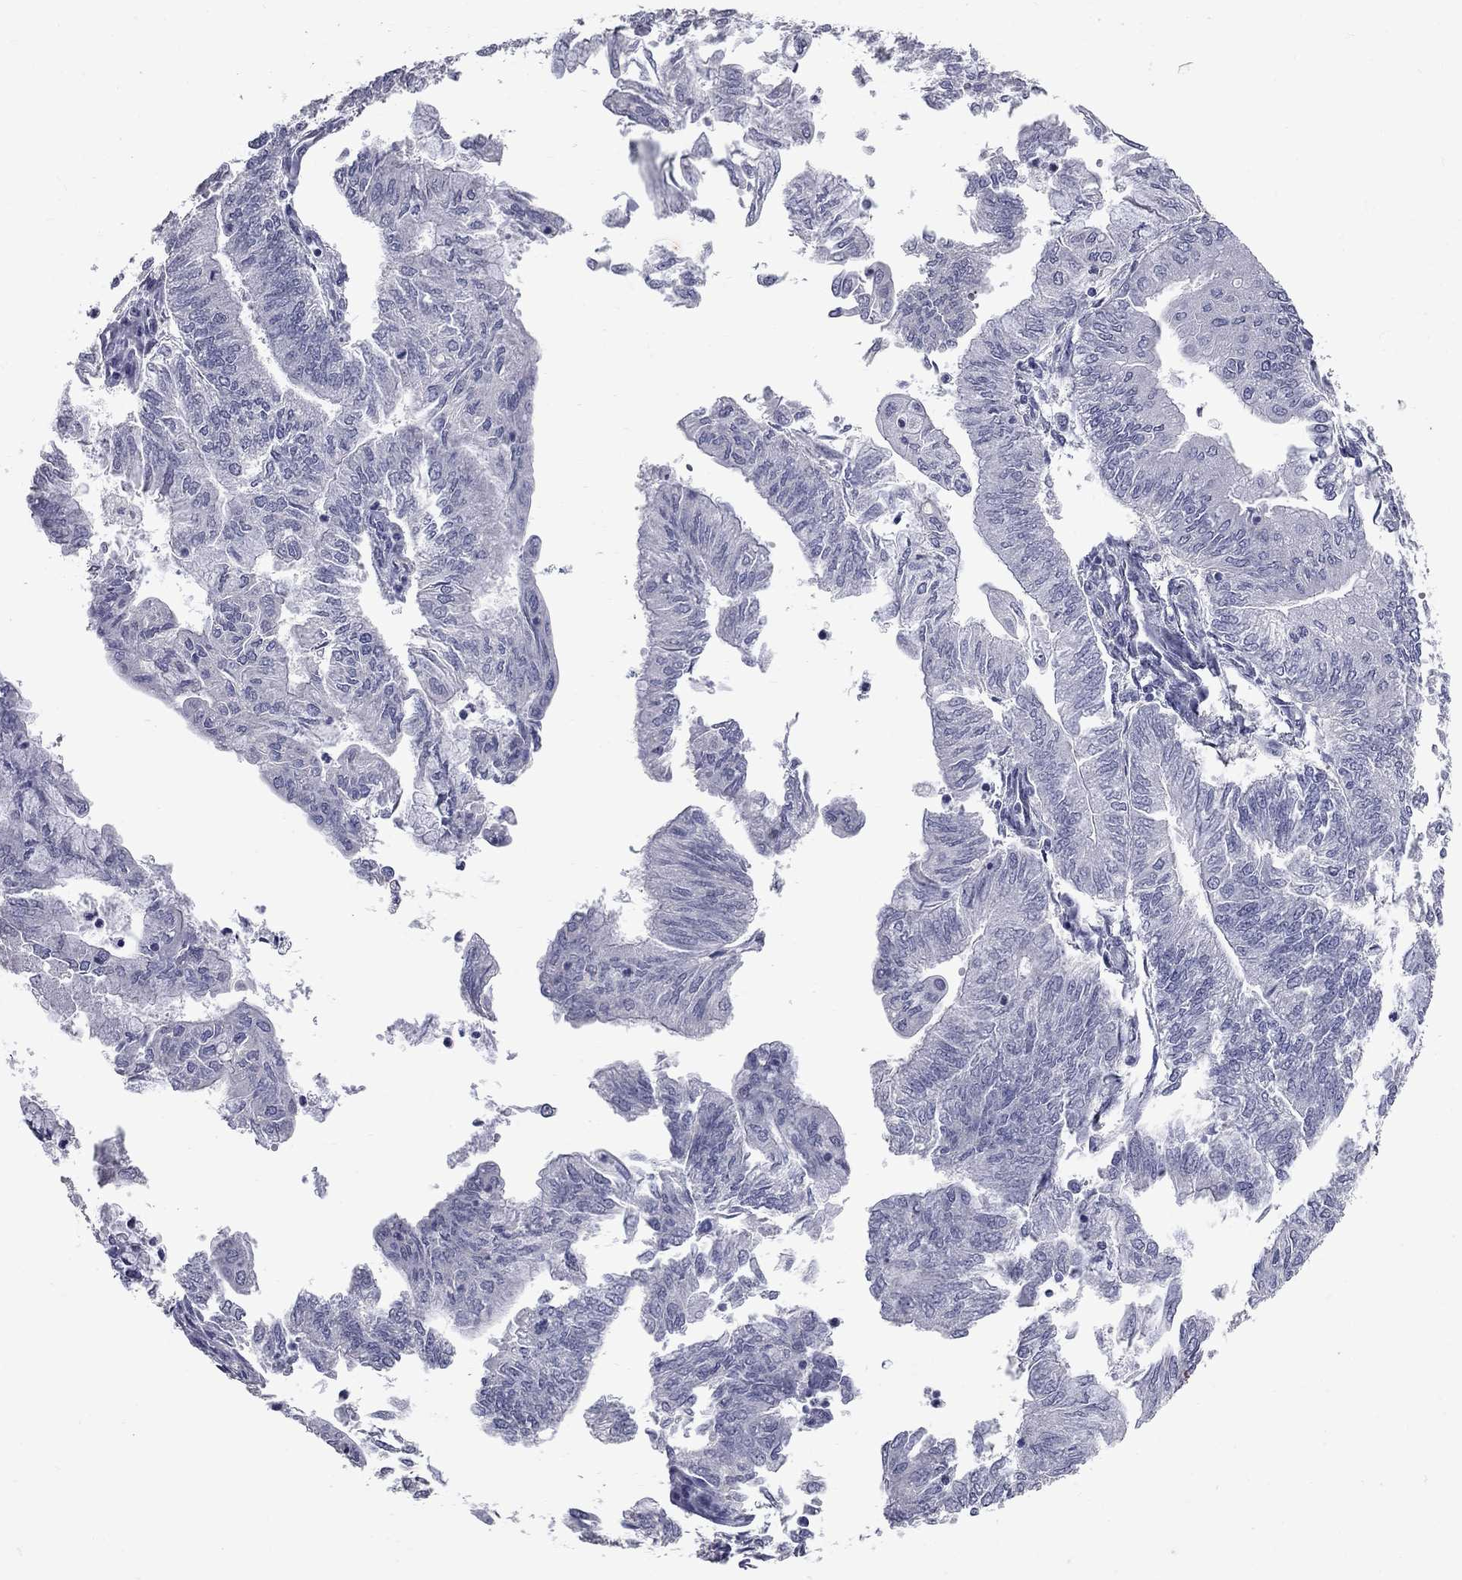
{"staining": {"intensity": "negative", "quantity": "none", "location": "none"}, "tissue": "endometrial cancer", "cell_type": "Tumor cells", "image_type": "cancer", "snomed": [{"axis": "morphology", "description": "Adenocarcinoma, NOS"}, {"axis": "topography", "description": "Endometrium"}], "caption": "High magnification brightfield microscopy of endometrial cancer (adenocarcinoma) stained with DAB (brown) and counterstained with hematoxylin (blue): tumor cells show no significant staining.", "gene": "ZNF154", "patient": {"sex": "female", "age": 59}}